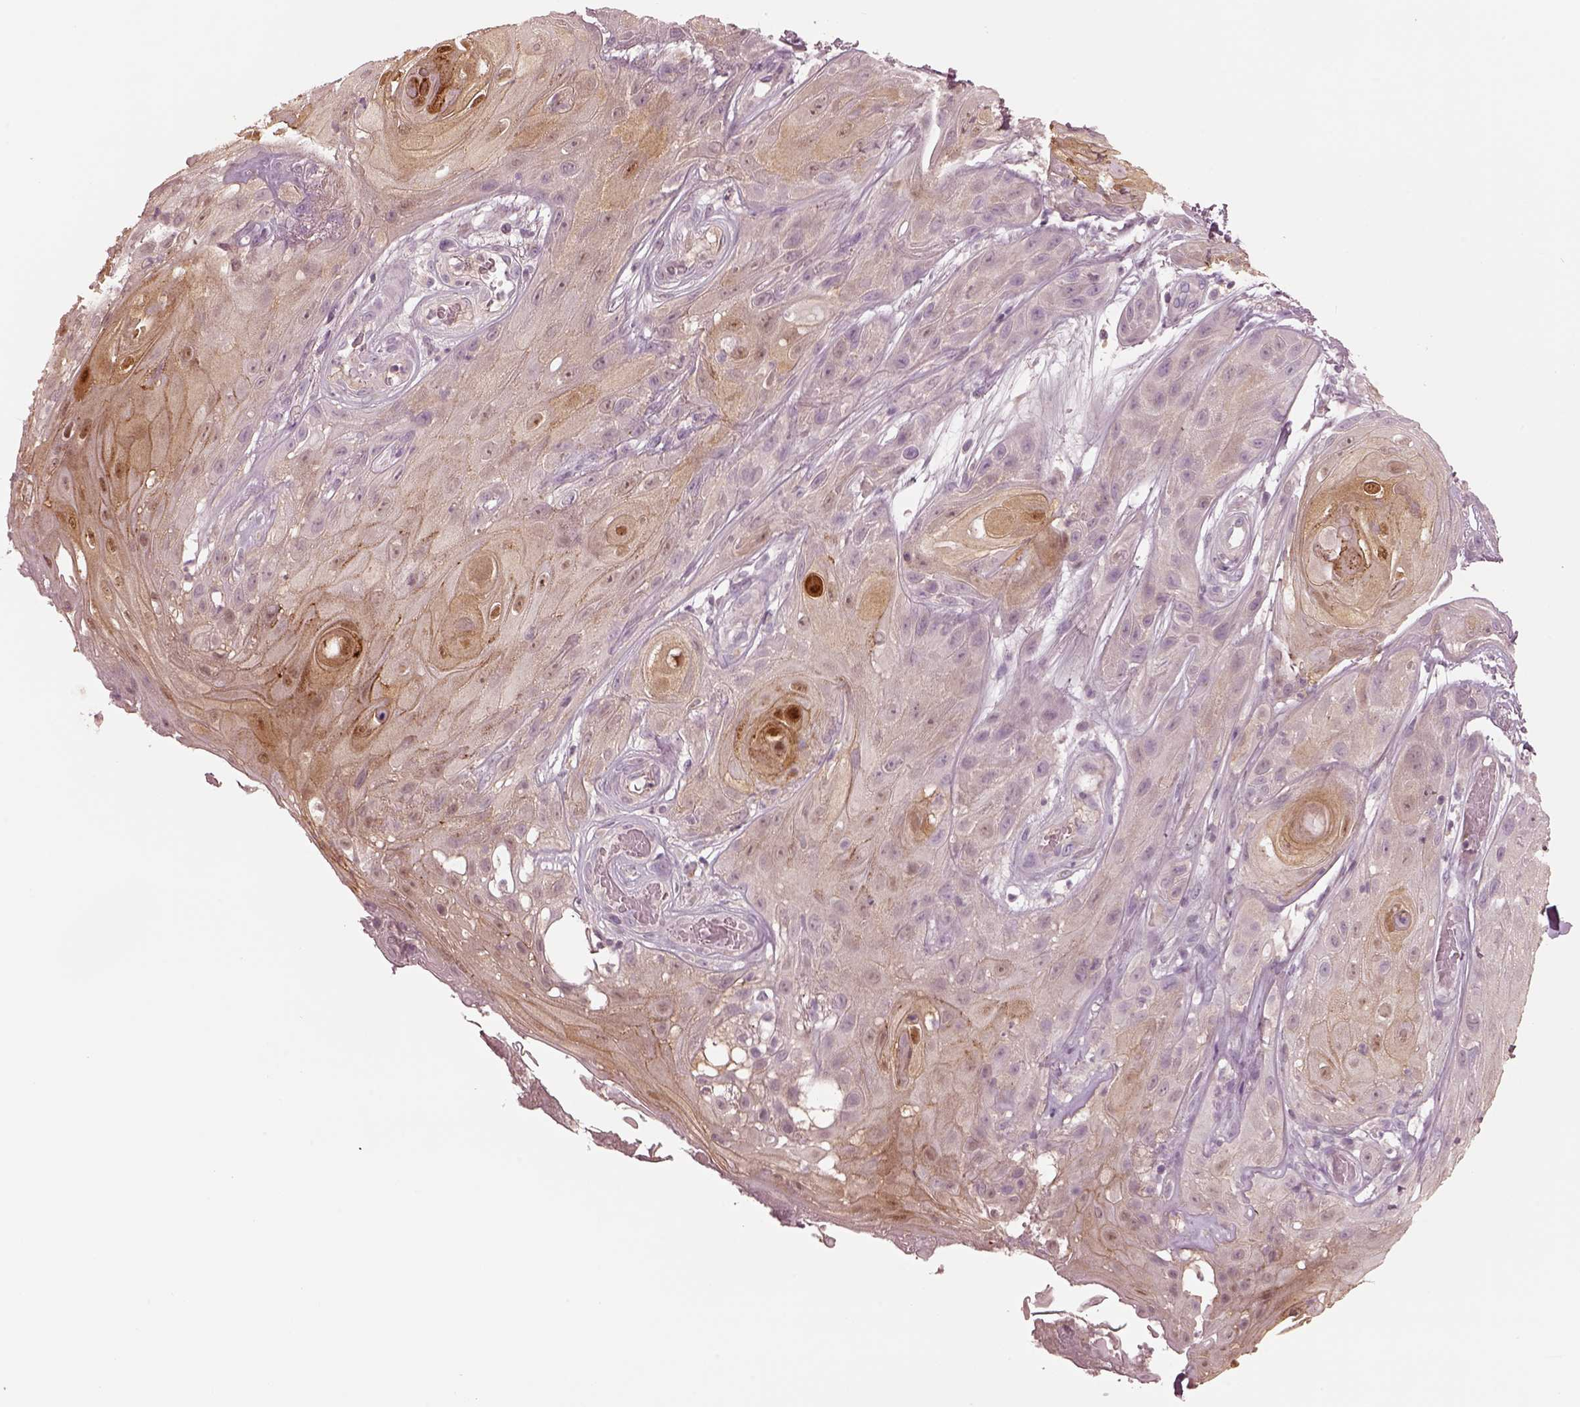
{"staining": {"intensity": "moderate", "quantity": ">75%", "location": "cytoplasmic/membranous,nuclear"}, "tissue": "skin cancer", "cell_type": "Tumor cells", "image_type": "cancer", "snomed": [{"axis": "morphology", "description": "Squamous cell carcinoma, NOS"}, {"axis": "topography", "description": "Skin"}], "caption": "Human skin squamous cell carcinoma stained with a brown dye exhibits moderate cytoplasmic/membranous and nuclear positive staining in approximately >75% of tumor cells.", "gene": "SDCBP2", "patient": {"sex": "male", "age": 62}}